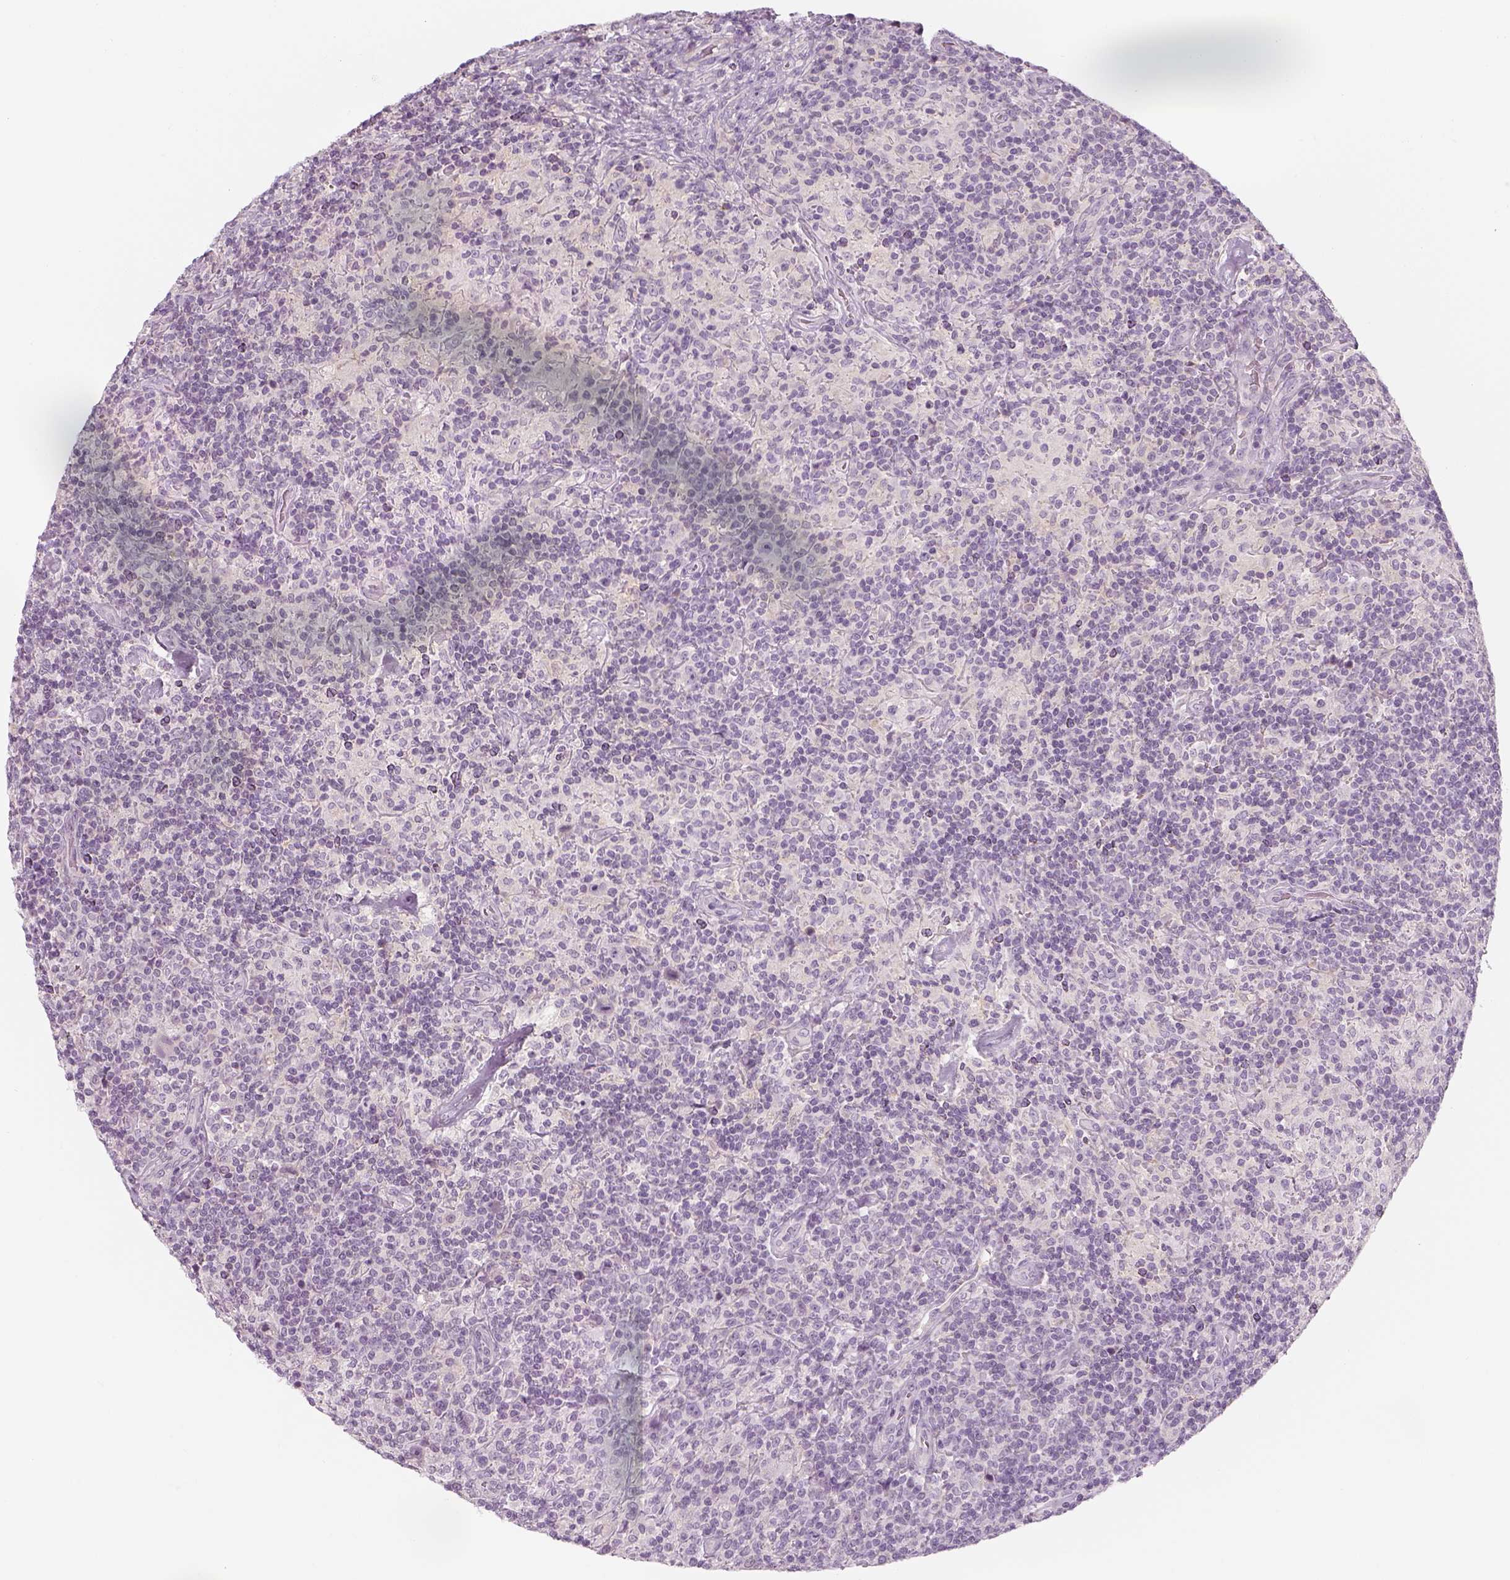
{"staining": {"intensity": "negative", "quantity": "none", "location": "none"}, "tissue": "lymphoma", "cell_type": "Tumor cells", "image_type": "cancer", "snomed": [{"axis": "morphology", "description": "Hodgkin's disease, NOS"}, {"axis": "topography", "description": "Lymph node"}], "caption": "The photomicrograph reveals no staining of tumor cells in lymphoma.", "gene": "PRAME", "patient": {"sex": "male", "age": 70}}